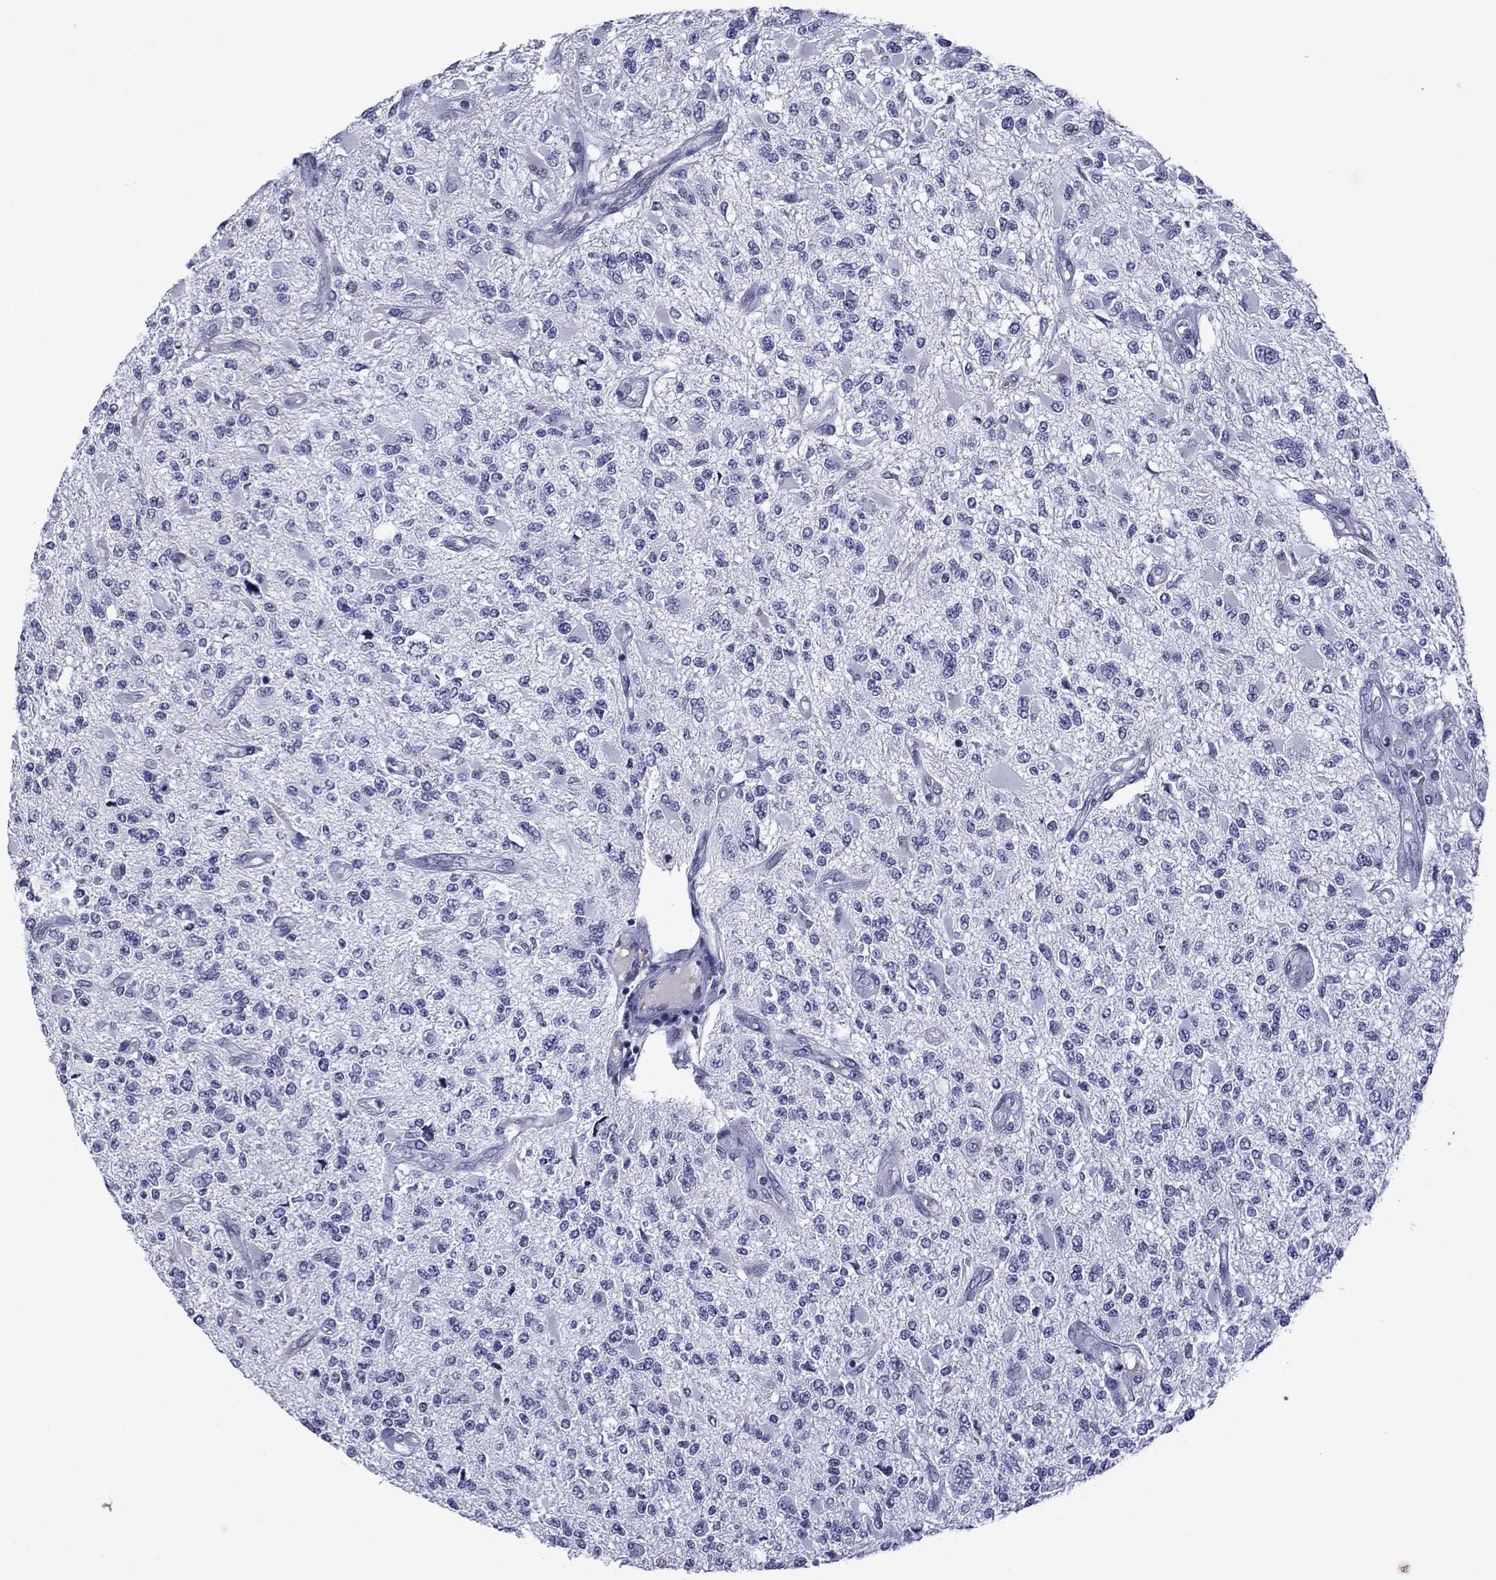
{"staining": {"intensity": "negative", "quantity": "none", "location": "none"}, "tissue": "glioma", "cell_type": "Tumor cells", "image_type": "cancer", "snomed": [{"axis": "morphology", "description": "Glioma, malignant, High grade"}, {"axis": "topography", "description": "Brain"}], "caption": "High power microscopy image of an immunohistochemistry (IHC) image of malignant glioma (high-grade), revealing no significant expression in tumor cells. Brightfield microscopy of IHC stained with DAB (3,3'-diaminobenzidine) (brown) and hematoxylin (blue), captured at high magnification.", "gene": "PIWIL1", "patient": {"sex": "female", "age": 63}}